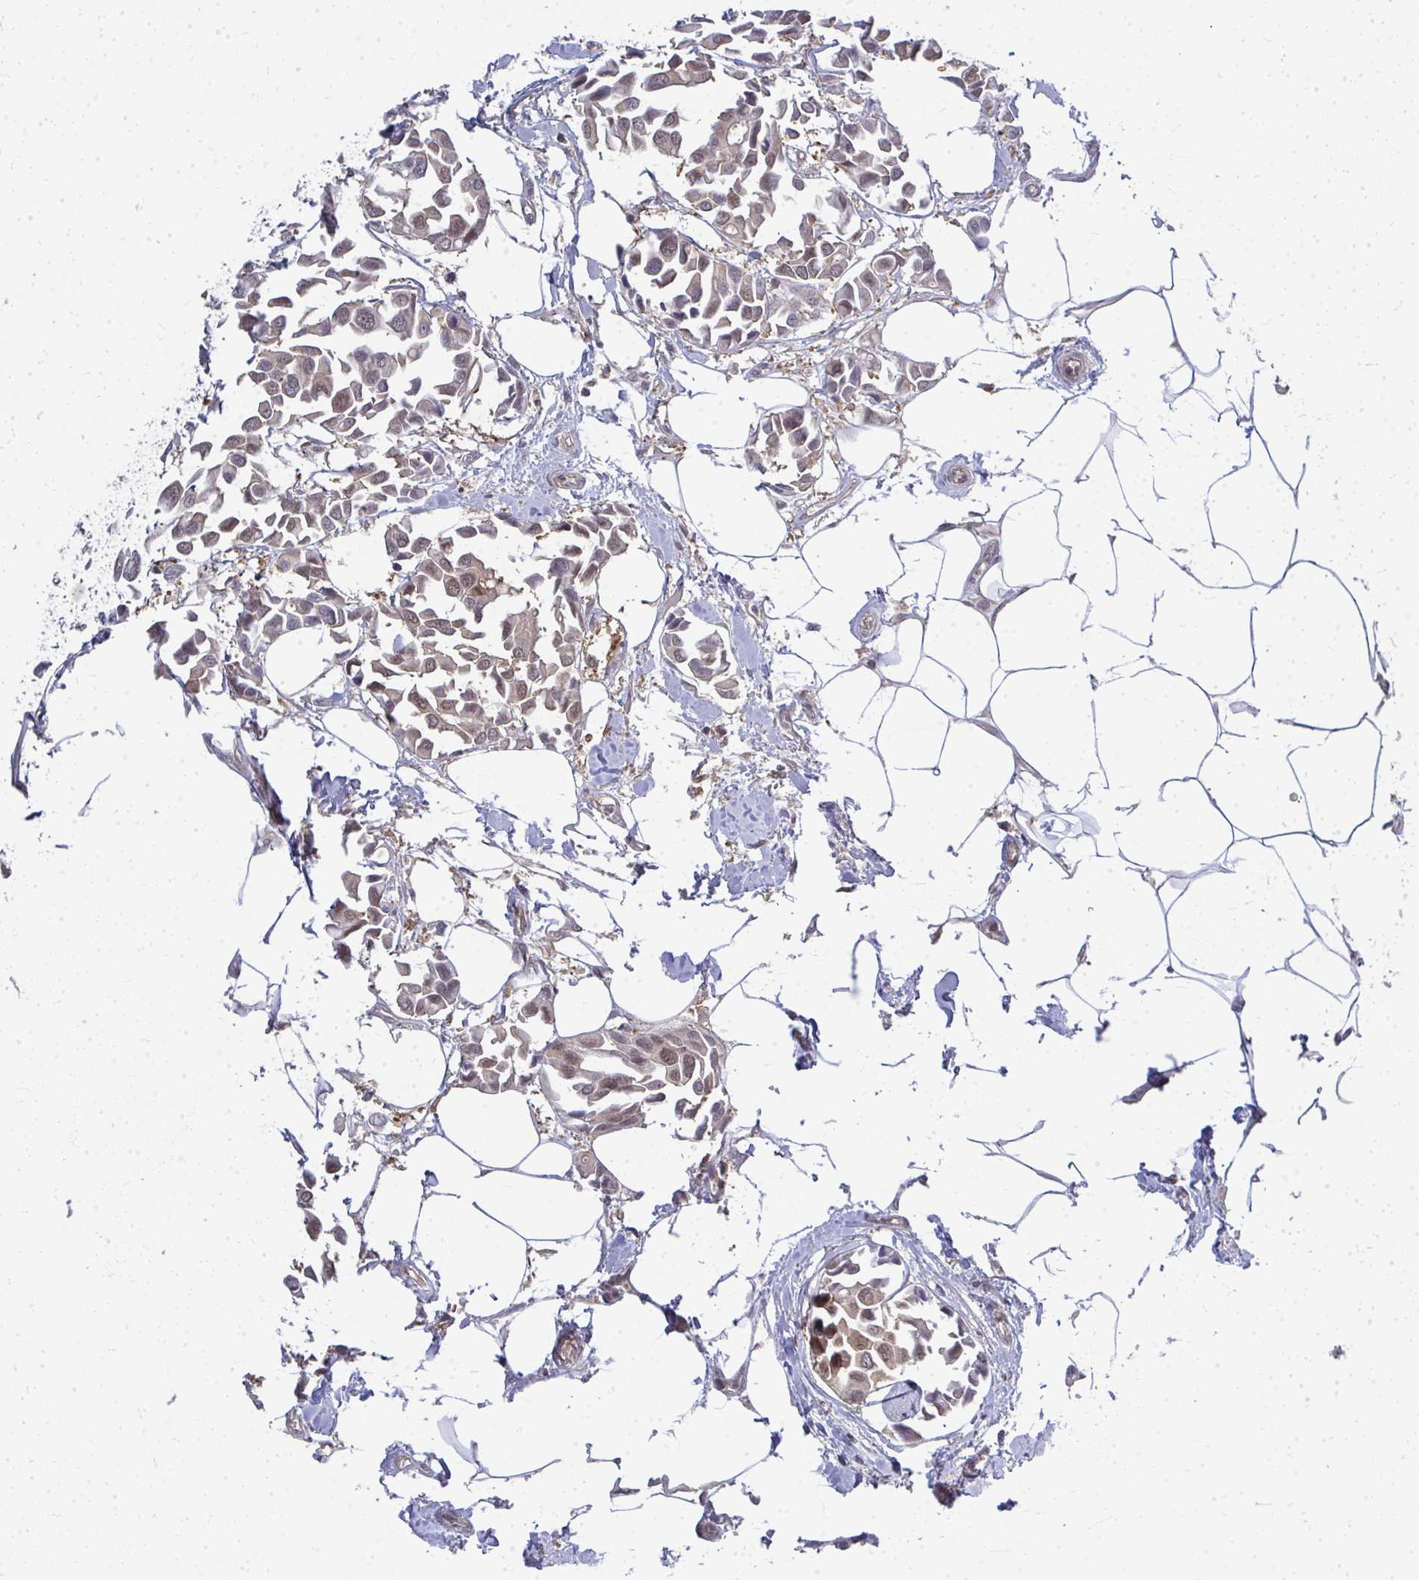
{"staining": {"intensity": "weak", "quantity": ">75%", "location": "nuclear"}, "tissue": "breast cancer", "cell_type": "Tumor cells", "image_type": "cancer", "snomed": [{"axis": "morphology", "description": "Duct carcinoma"}, {"axis": "topography", "description": "Breast"}], "caption": "Immunohistochemical staining of human breast cancer shows low levels of weak nuclear positivity in approximately >75% of tumor cells.", "gene": "HDHD2", "patient": {"sex": "female", "age": 54}}